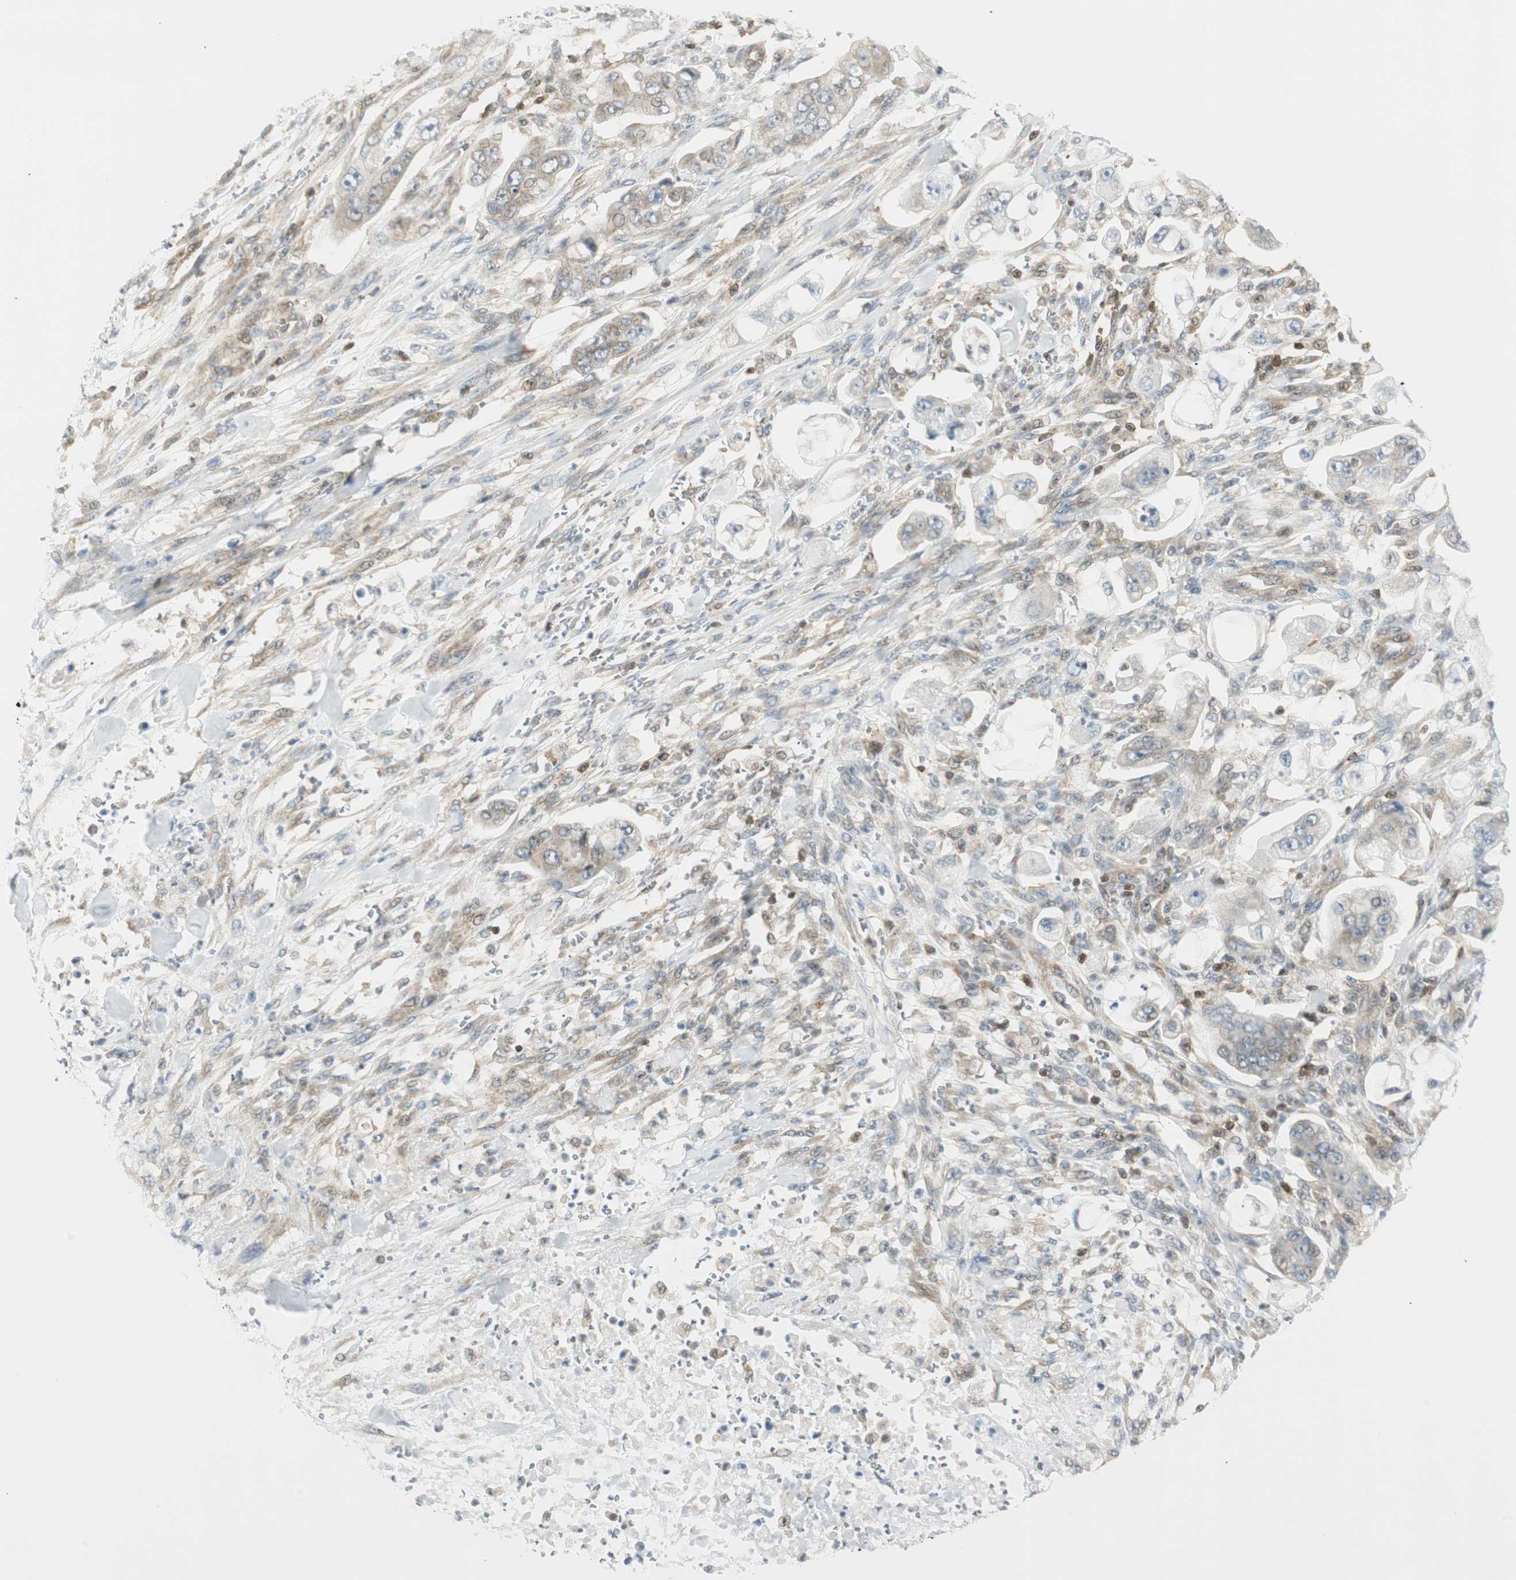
{"staining": {"intensity": "weak", "quantity": ">75%", "location": "cytoplasmic/membranous"}, "tissue": "stomach cancer", "cell_type": "Tumor cells", "image_type": "cancer", "snomed": [{"axis": "morphology", "description": "Adenocarcinoma, NOS"}, {"axis": "topography", "description": "Stomach"}], "caption": "A high-resolution image shows immunohistochemistry (IHC) staining of stomach cancer (adenocarcinoma), which displays weak cytoplasmic/membranous staining in about >75% of tumor cells.", "gene": "PPP1CA", "patient": {"sex": "male", "age": 62}}